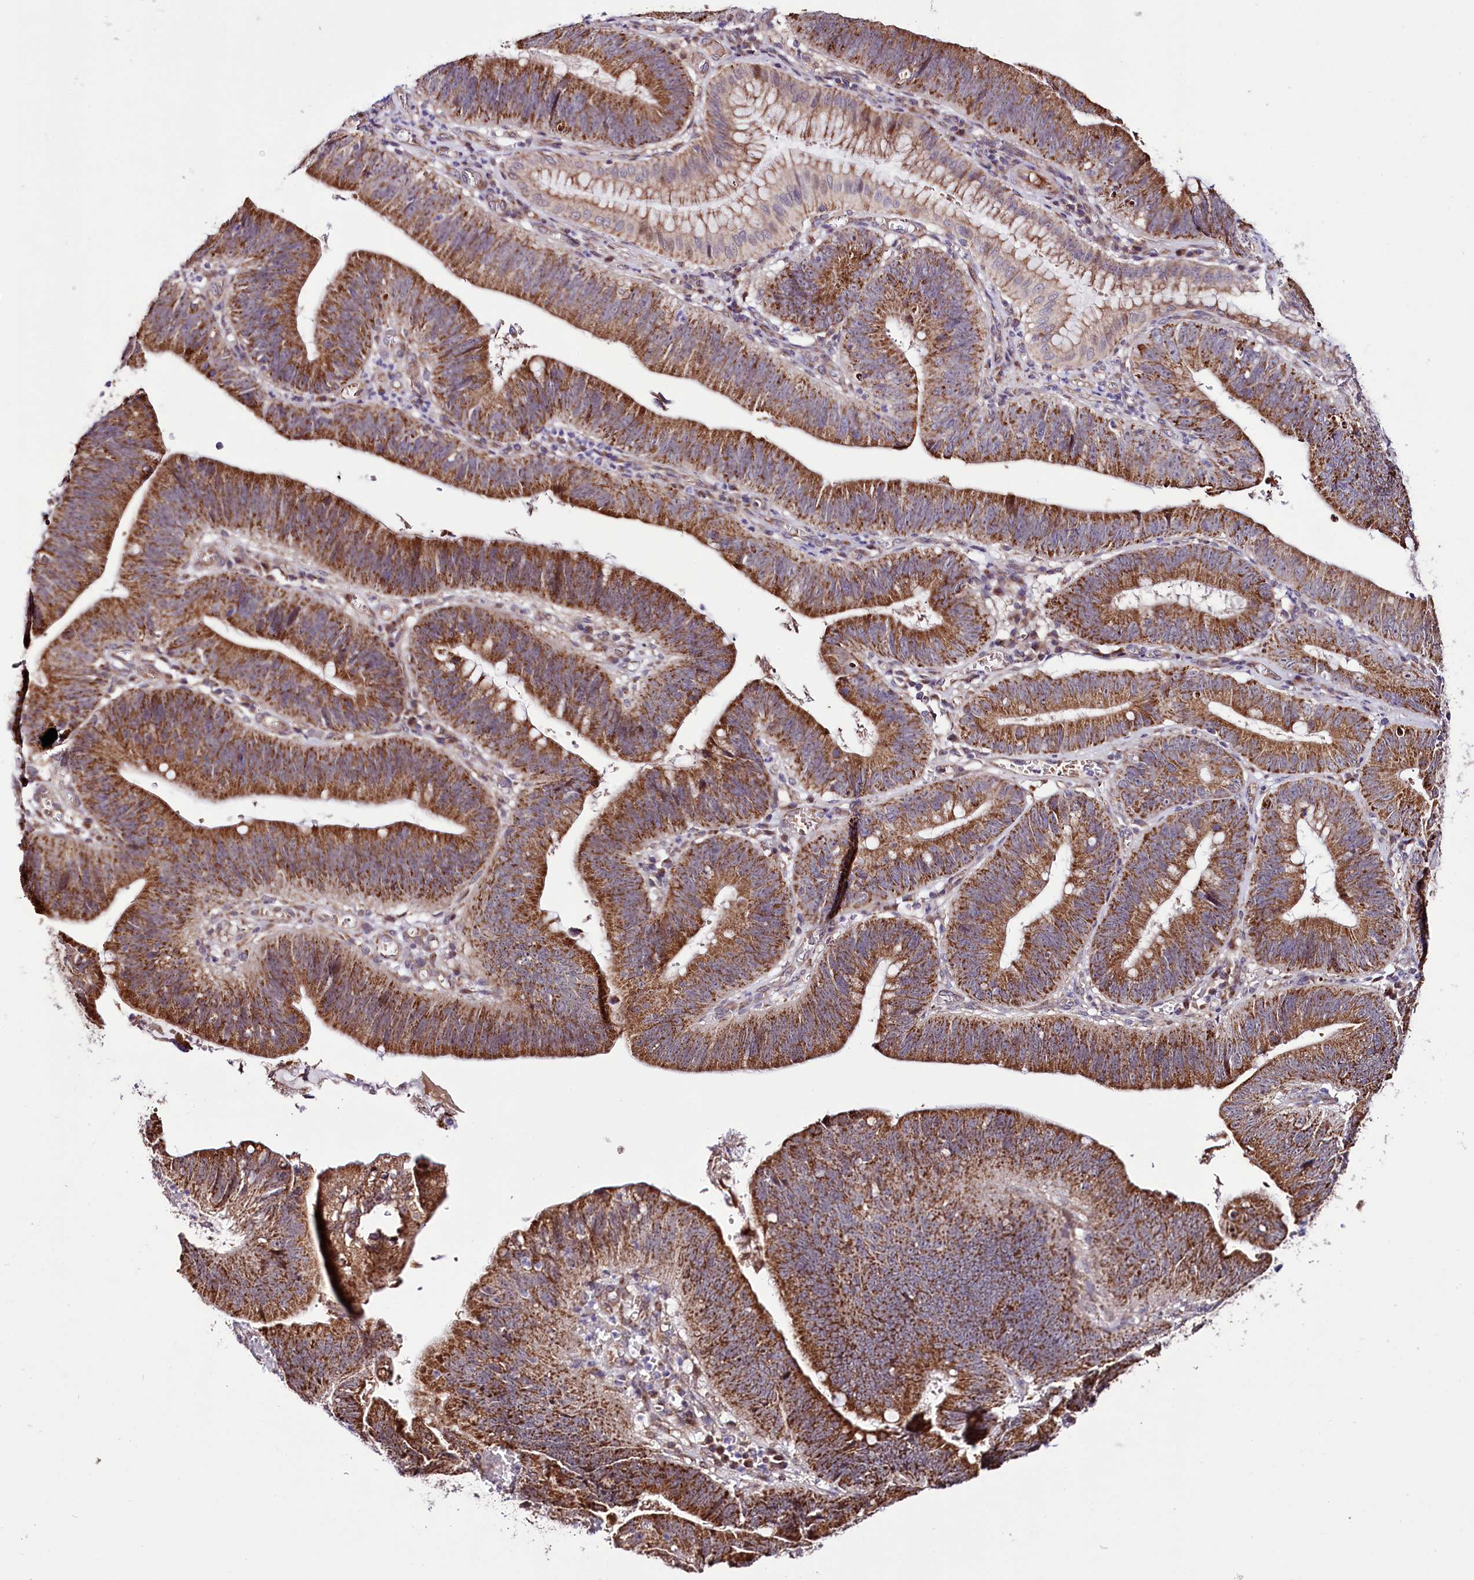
{"staining": {"intensity": "strong", "quantity": ">75%", "location": "cytoplasmic/membranous"}, "tissue": "stomach cancer", "cell_type": "Tumor cells", "image_type": "cancer", "snomed": [{"axis": "morphology", "description": "Adenocarcinoma, NOS"}, {"axis": "topography", "description": "Stomach"}], "caption": "Human stomach cancer stained with a brown dye displays strong cytoplasmic/membranous positive expression in approximately >75% of tumor cells.", "gene": "ST7", "patient": {"sex": "male", "age": 59}}